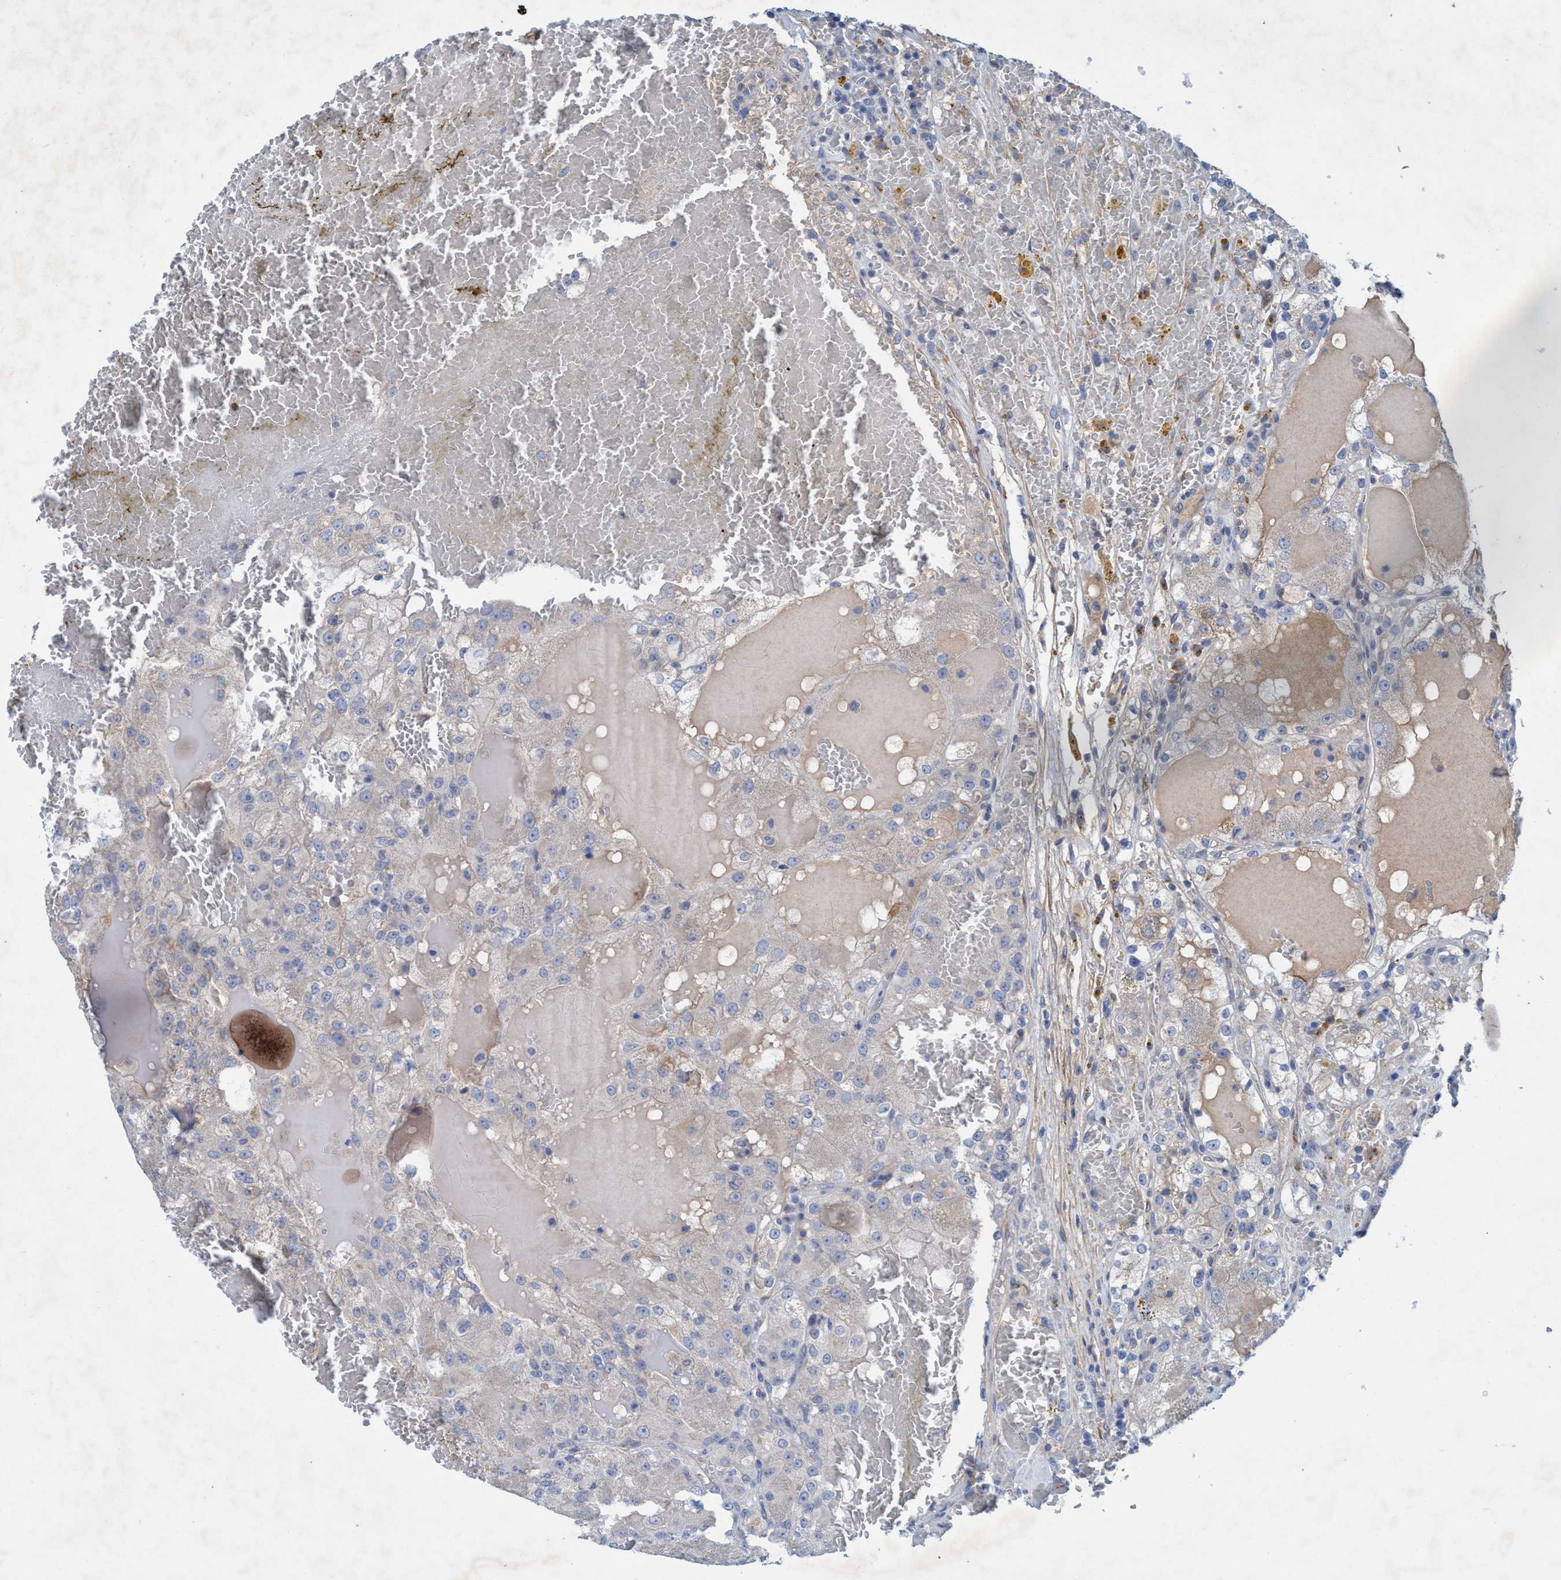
{"staining": {"intensity": "weak", "quantity": "<25%", "location": "cytoplasmic/membranous"}, "tissue": "renal cancer", "cell_type": "Tumor cells", "image_type": "cancer", "snomed": [{"axis": "morphology", "description": "Normal tissue, NOS"}, {"axis": "morphology", "description": "Adenocarcinoma, NOS"}, {"axis": "topography", "description": "Kidney"}], "caption": "Immunohistochemistry micrograph of human renal cancer stained for a protein (brown), which shows no expression in tumor cells.", "gene": "GULP1", "patient": {"sex": "male", "age": 61}}